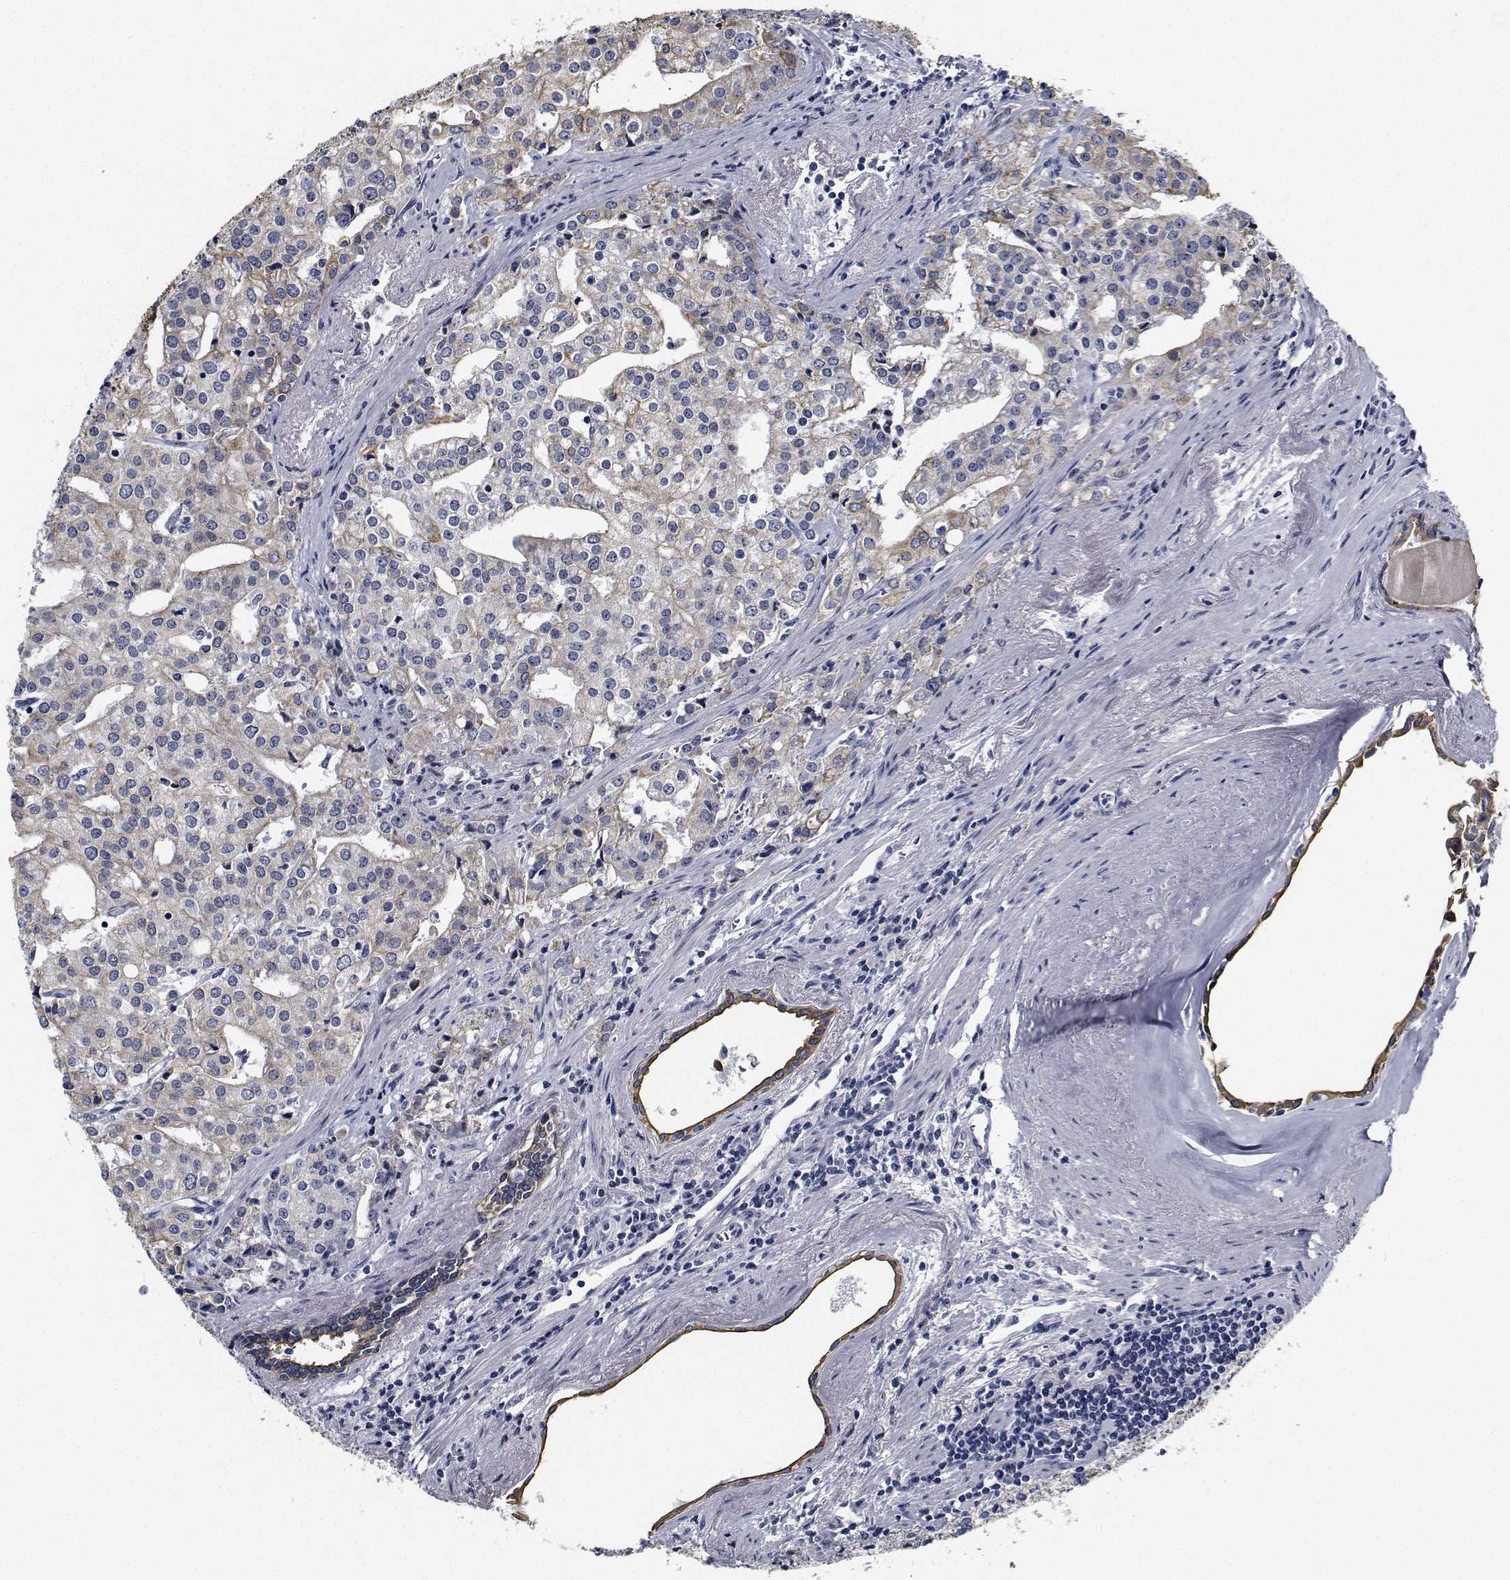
{"staining": {"intensity": "negative", "quantity": "none", "location": "none"}, "tissue": "prostate cancer", "cell_type": "Tumor cells", "image_type": "cancer", "snomed": [{"axis": "morphology", "description": "Adenocarcinoma, High grade"}, {"axis": "topography", "description": "Prostate"}], "caption": "High power microscopy histopathology image of an IHC histopathology image of adenocarcinoma (high-grade) (prostate), revealing no significant staining in tumor cells. (Stains: DAB immunohistochemistry with hematoxylin counter stain, Microscopy: brightfield microscopy at high magnification).", "gene": "NVL", "patient": {"sex": "male", "age": 68}}